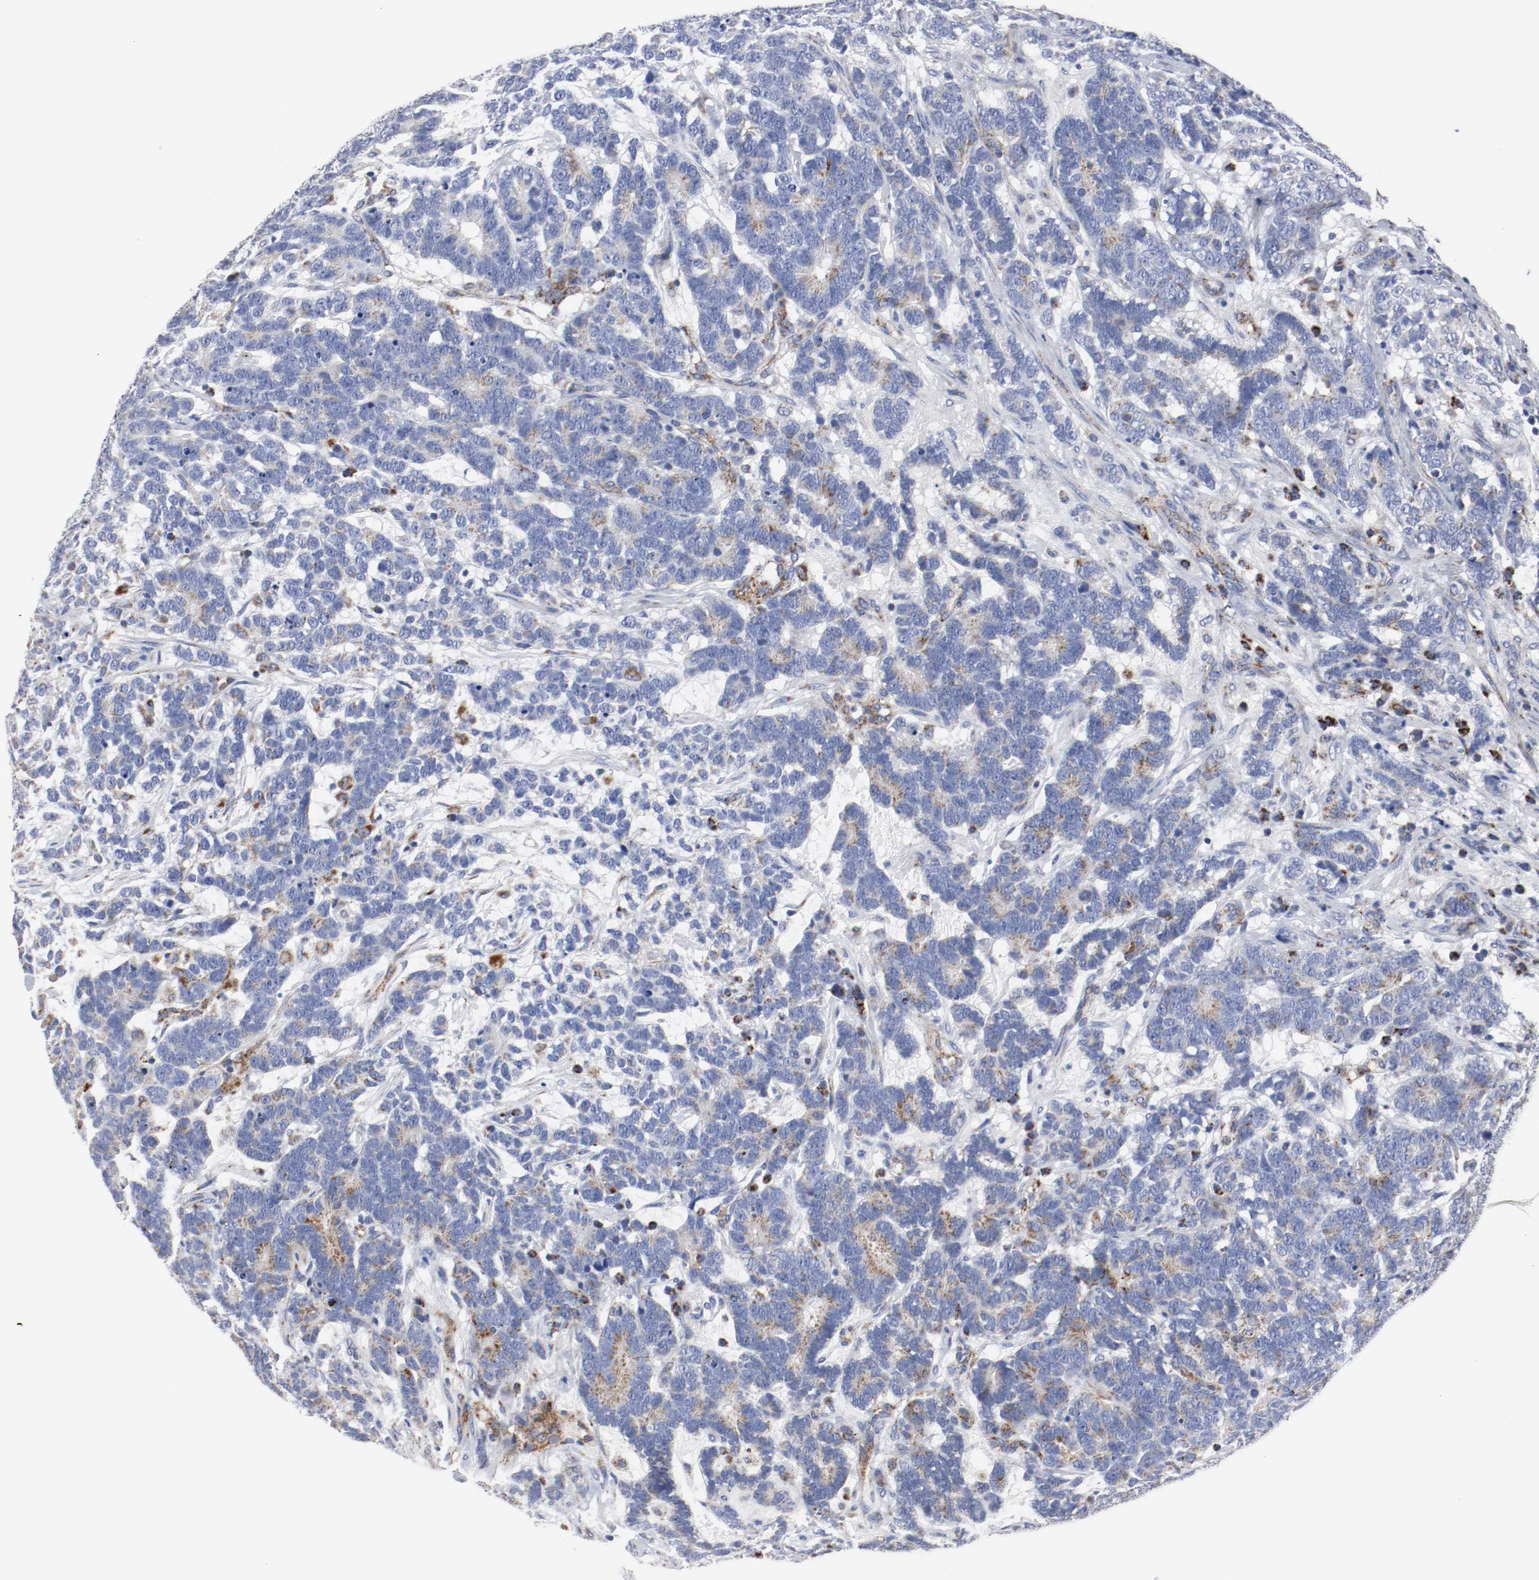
{"staining": {"intensity": "weak", "quantity": "<25%", "location": "cytoplasmic/membranous"}, "tissue": "testis cancer", "cell_type": "Tumor cells", "image_type": "cancer", "snomed": [{"axis": "morphology", "description": "Carcinoma, Embryonal, NOS"}, {"axis": "topography", "description": "Testis"}], "caption": "Embryonal carcinoma (testis) stained for a protein using IHC demonstrates no expression tumor cells.", "gene": "TUBD1", "patient": {"sex": "male", "age": 26}}